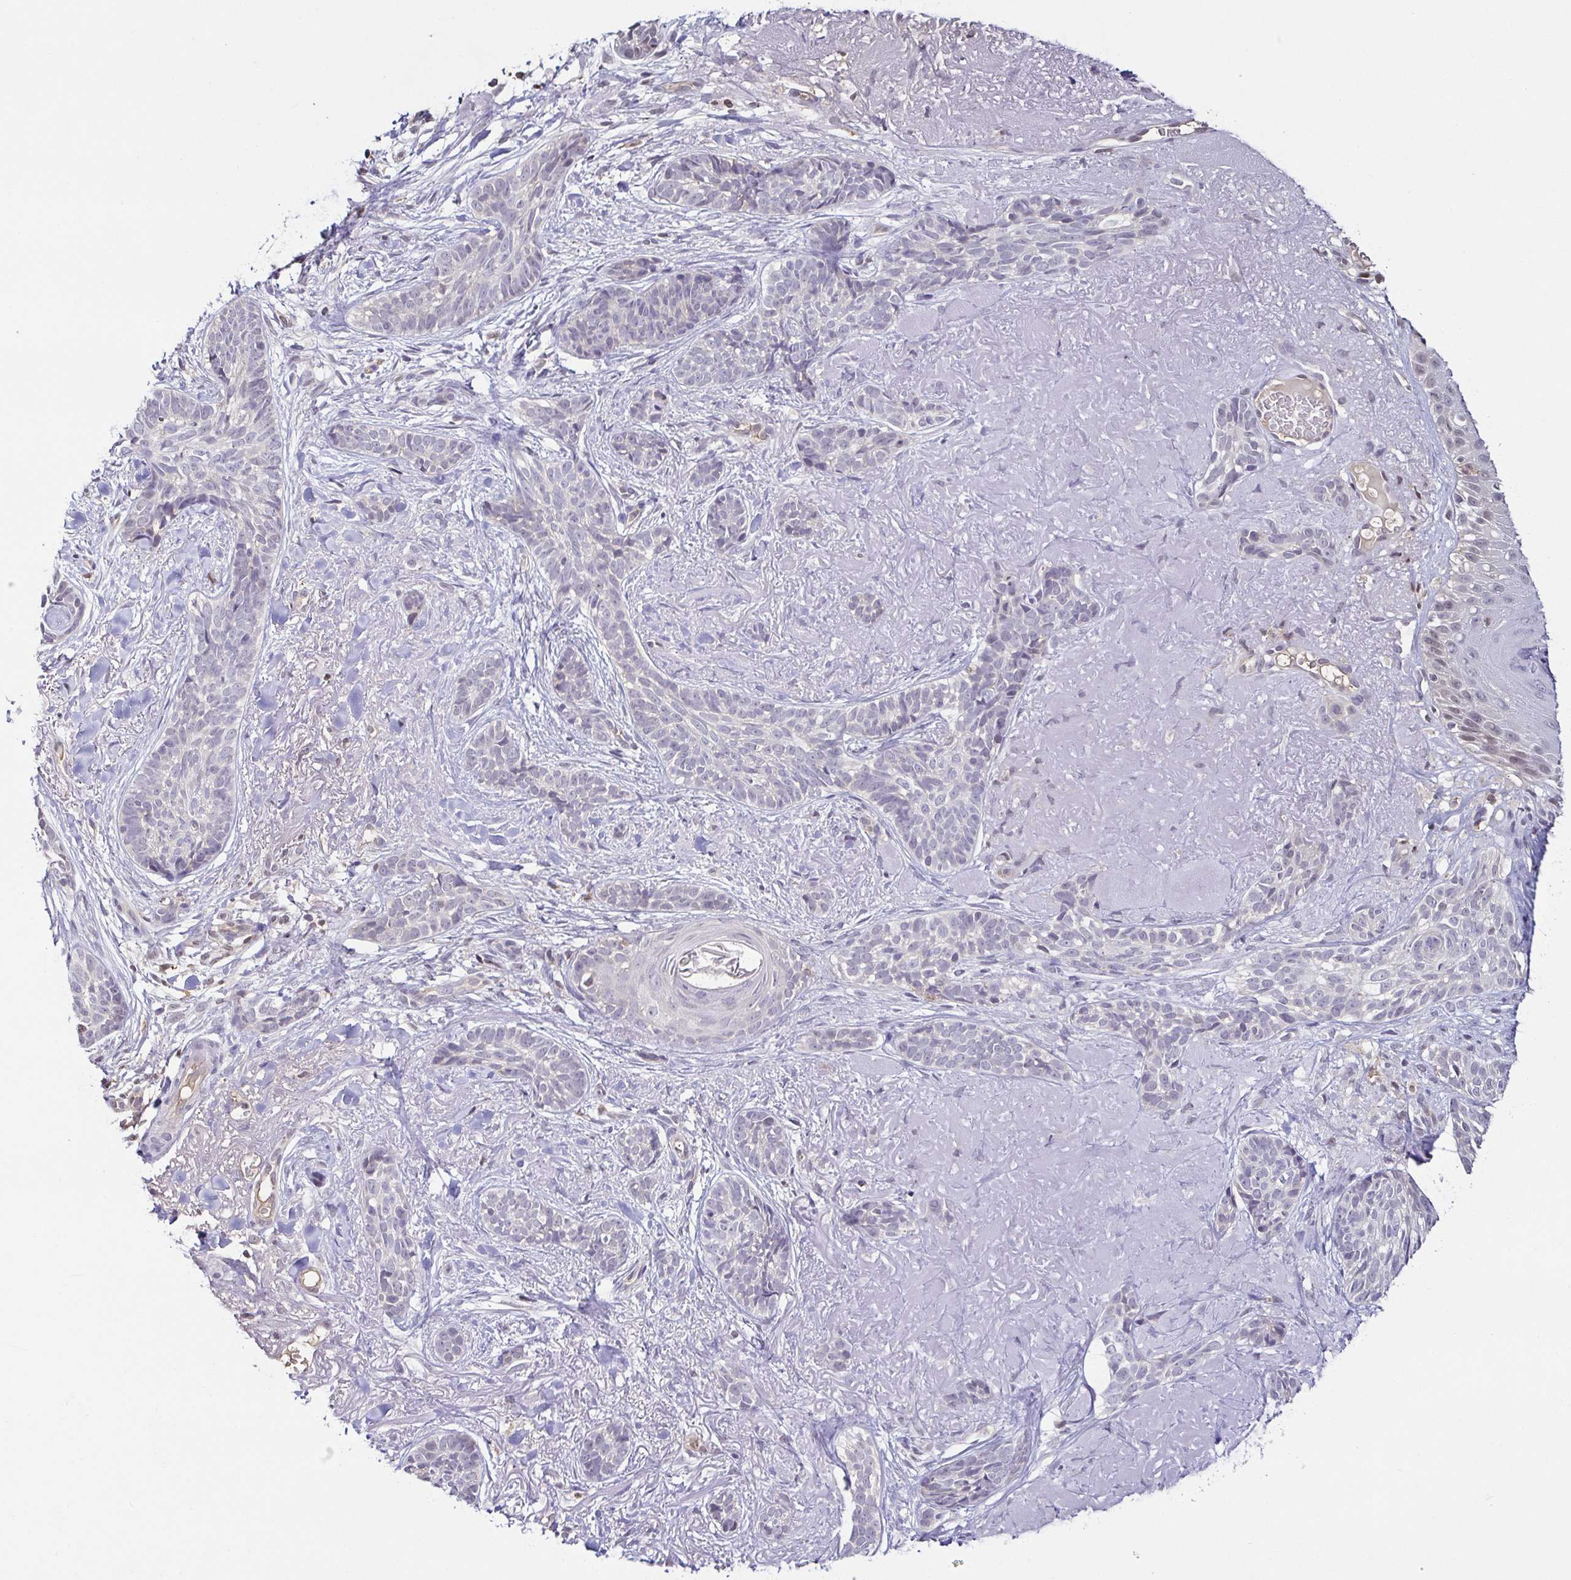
{"staining": {"intensity": "negative", "quantity": "none", "location": "none"}, "tissue": "skin cancer", "cell_type": "Tumor cells", "image_type": "cancer", "snomed": [{"axis": "morphology", "description": "Basal cell carcinoma"}, {"axis": "morphology", "description": "BCC, high aggressive"}, {"axis": "topography", "description": "Skin"}], "caption": "Immunohistochemistry of skin basal cell carcinoma demonstrates no positivity in tumor cells. Nuclei are stained in blue.", "gene": "PSMB9", "patient": {"sex": "female", "age": 79}}